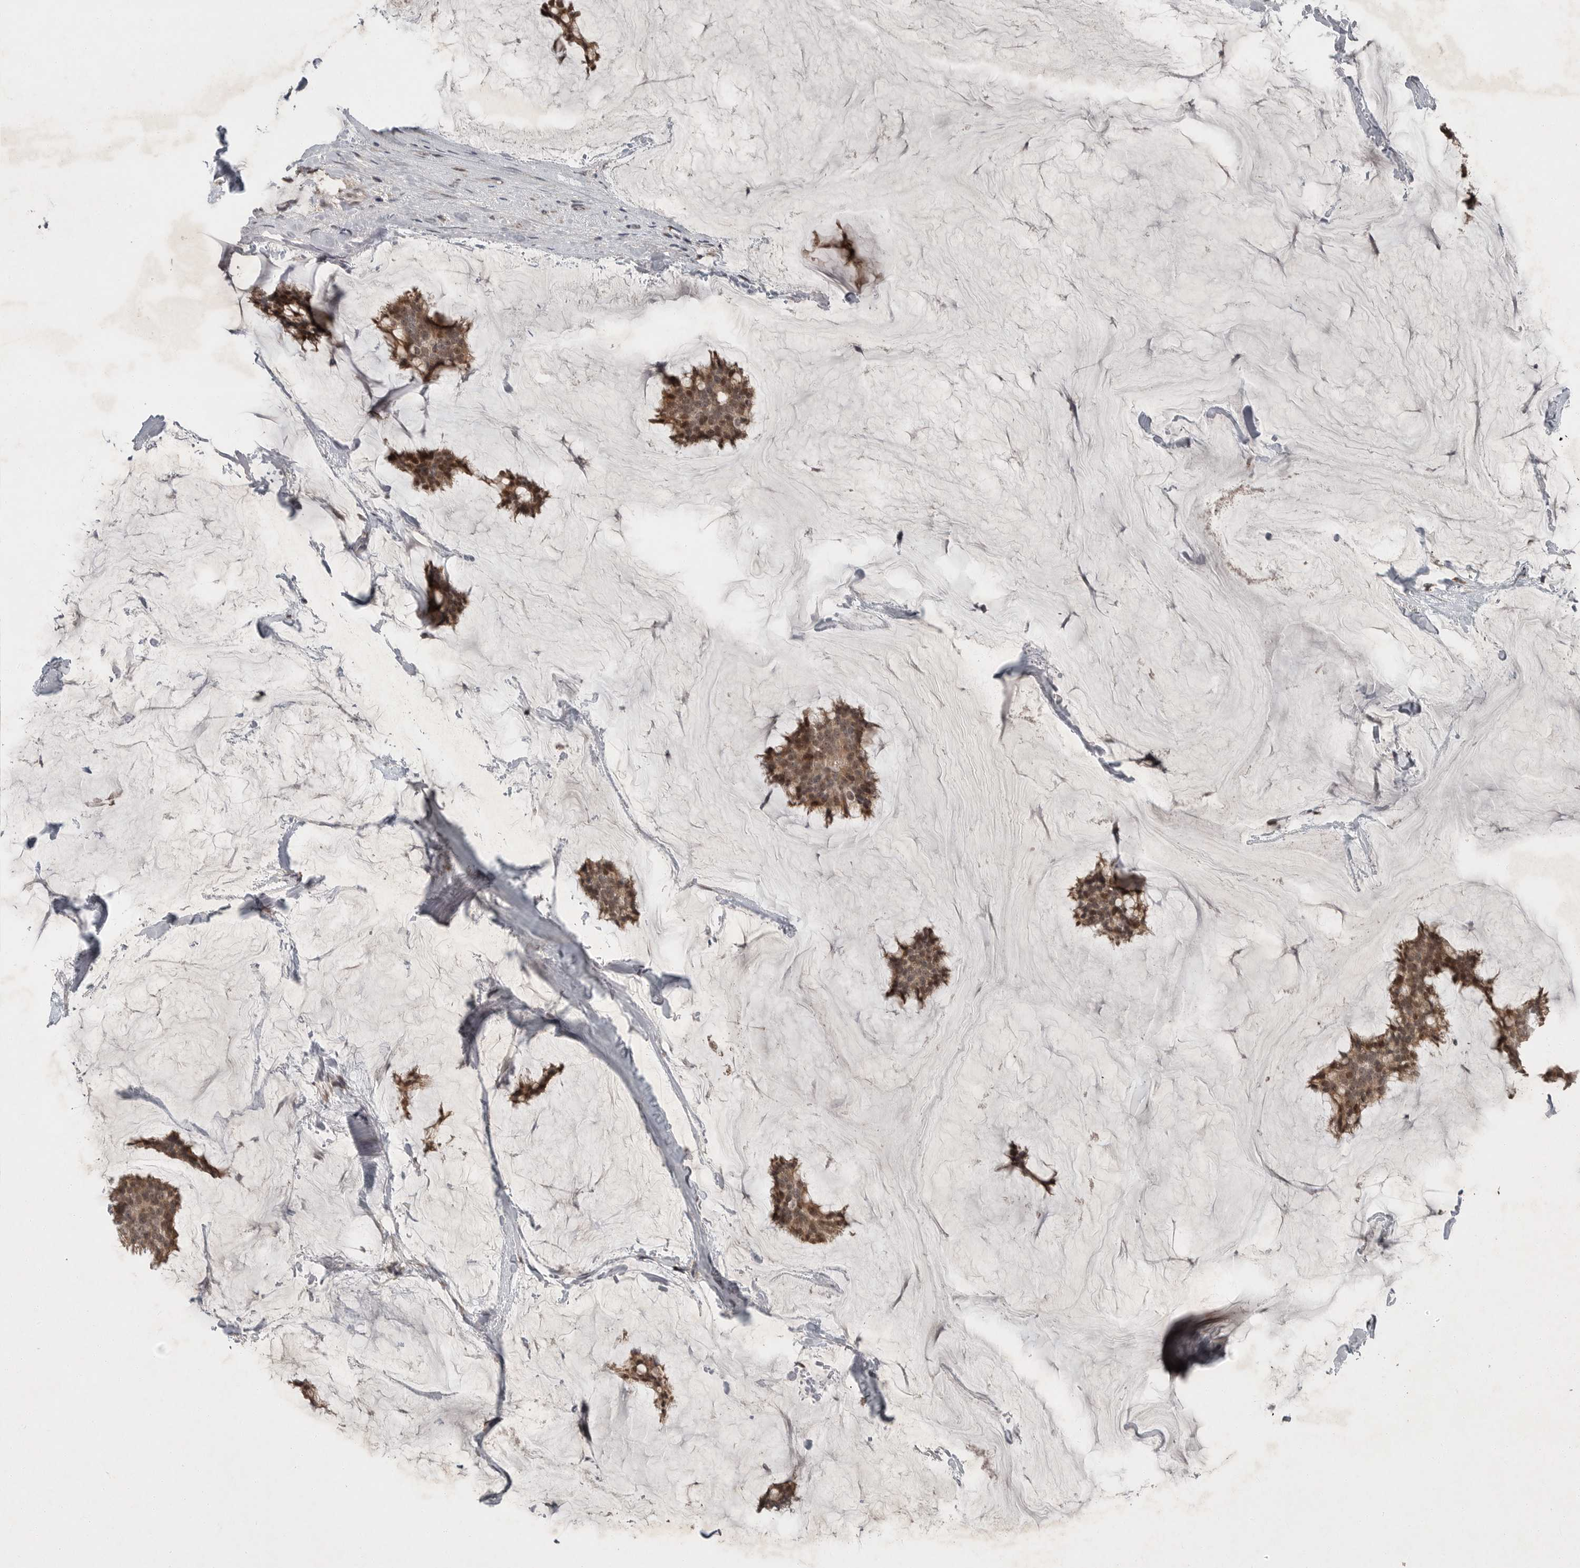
{"staining": {"intensity": "moderate", "quantity": ">75%", "location": "cytoplasmic/membranous,nuclear"}, "tissue": "breast cancer", "cell_type": "Tumor cells", "image_type": "cancer", "snomed": [{"axis": "morphology", "description": "Duct carcinoma"}, {"axis": "topography", "description": "Breast"}], "caption": "Human invasive ductal carcinoma (breast) stained with a protein marker demonstrates moderate staining in tumor cells.", "gene": "SCP2", "patient": {"sex": "female", "age": 93}}